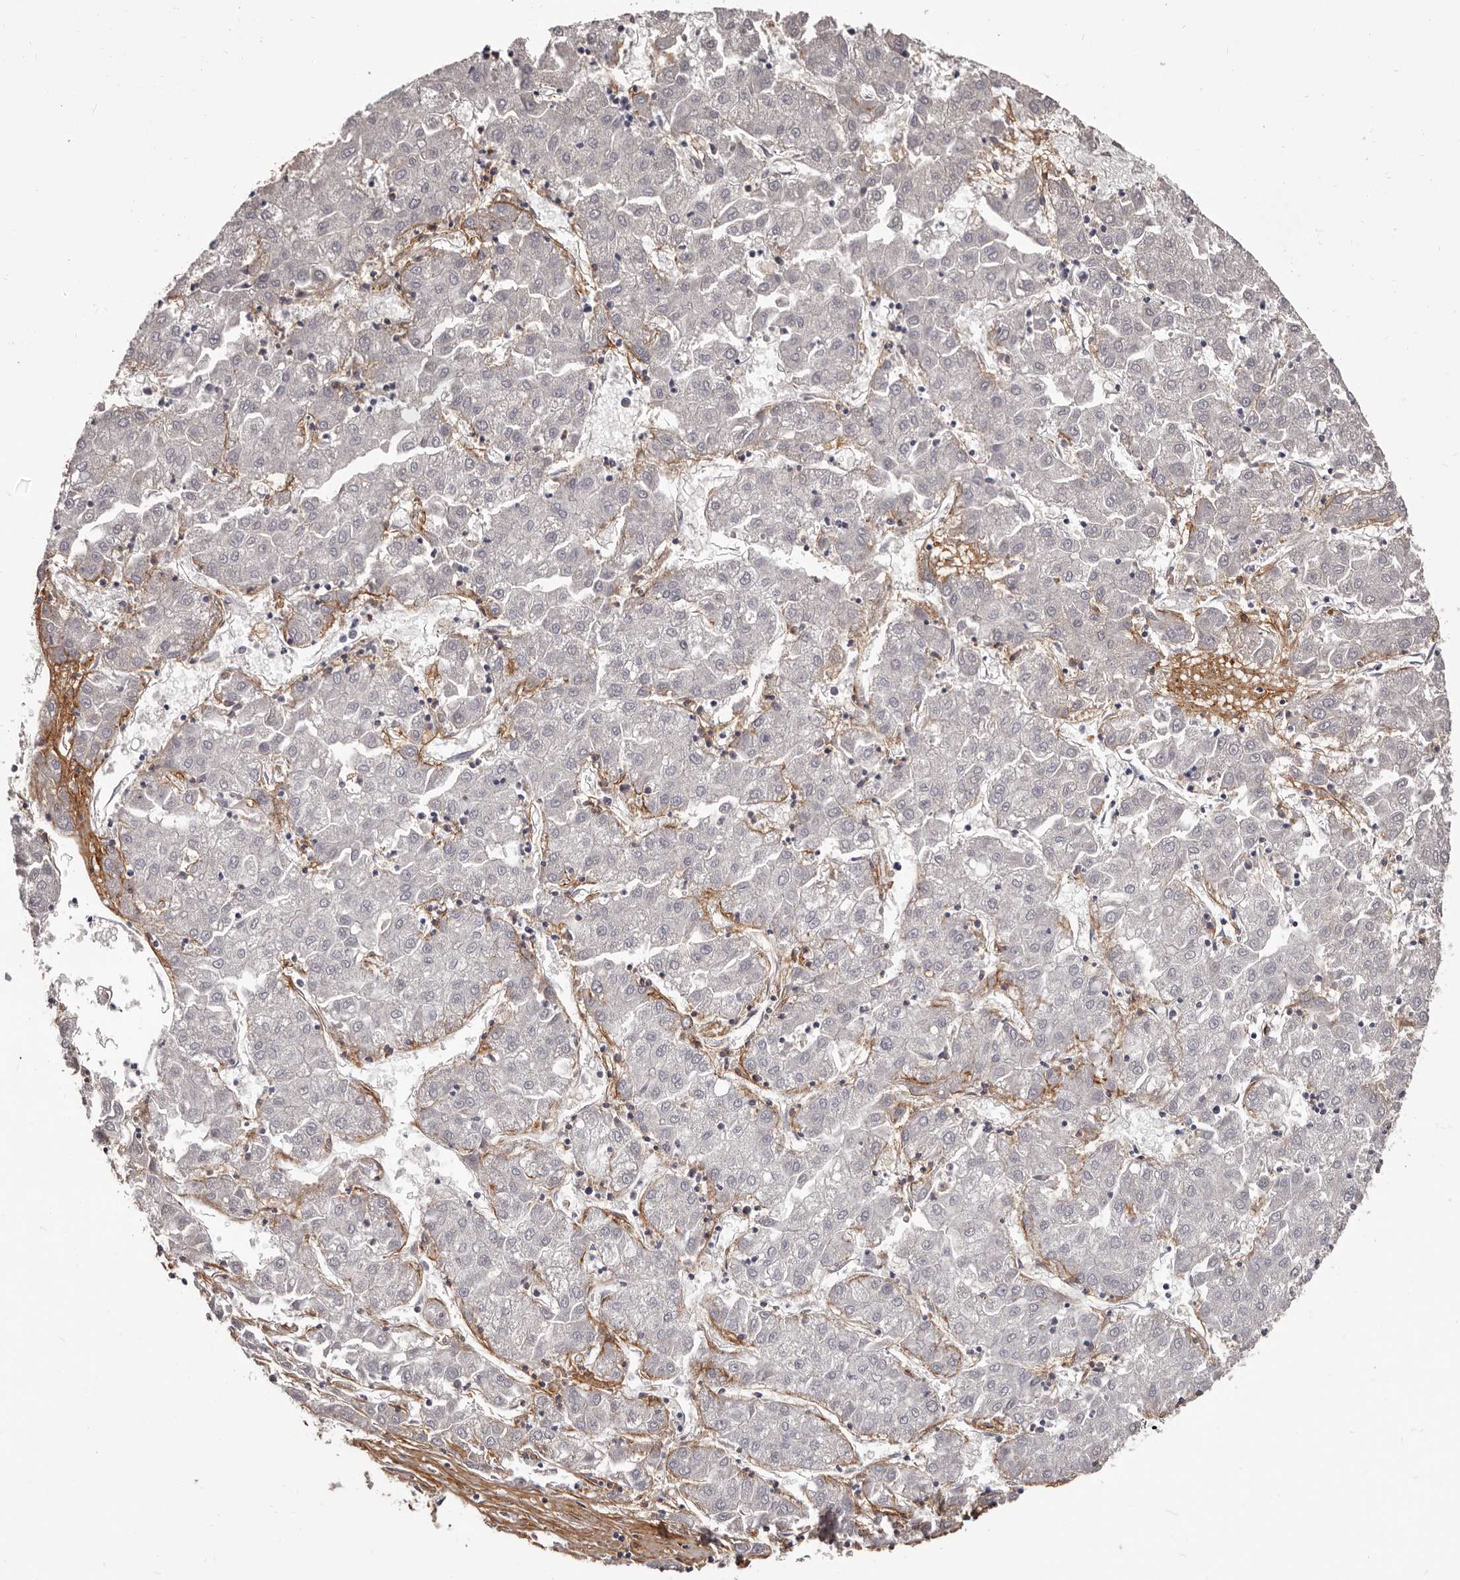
{"staining": {"intensity": "negative", "quantity": "none", "location": "none"}, "tissue": "liver cancer", "cell_type": "Tumor cells", "image_type": "cancer", "snomed": [{"axis": "morphology", "description": "Carcinoma, Hepatocellular, NOS"}, {"axis": "topography", "description": "Liver"}], "caption": "Tumor cells are negative for protein expression in human liver hepatocellular carcinoma.", "gene": "COL6A1", "patient": {"sex": "male", "age": 72}}